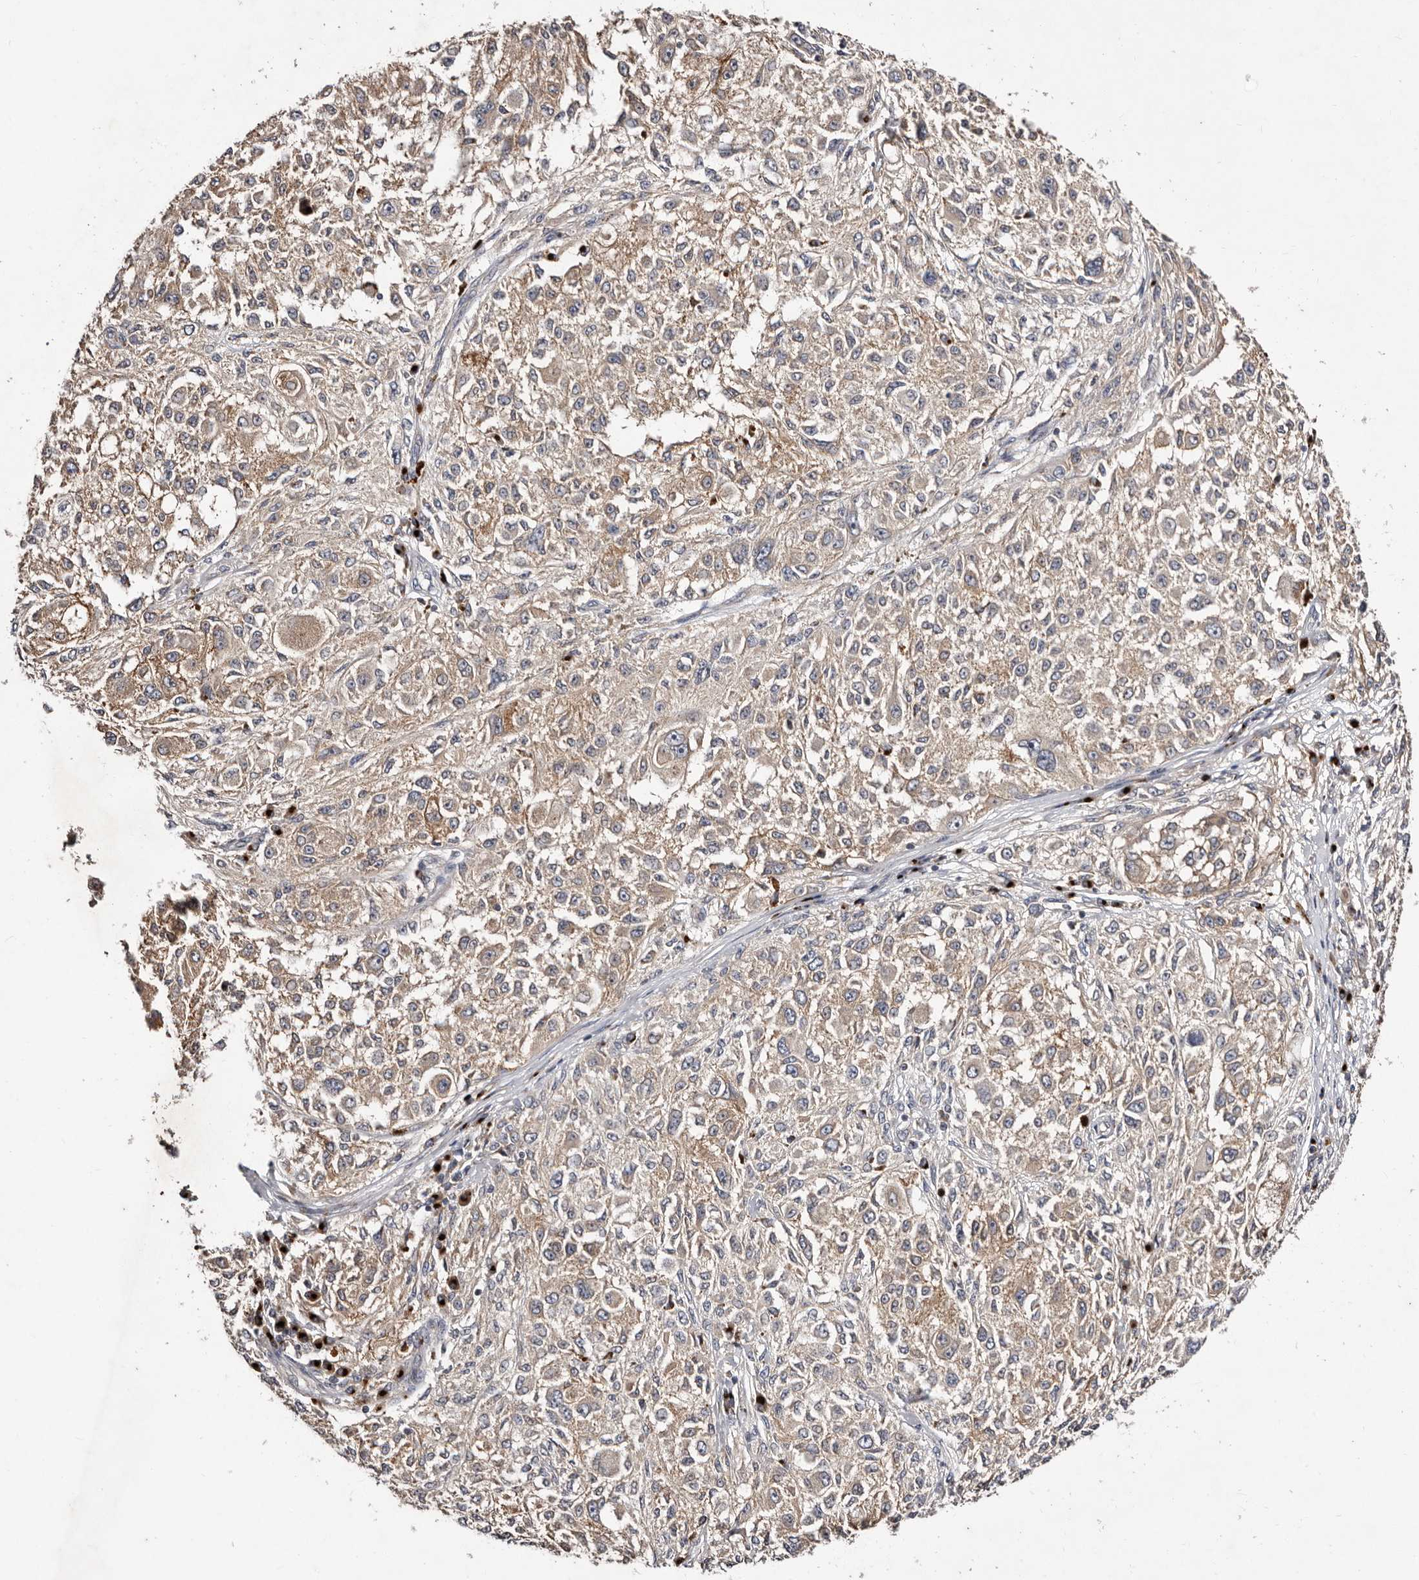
{"staining": {"intensity": "weak", "quantity": "25%-75%", "location": "cytoplasmic/membranous"}, "tissue": "melanoma", "cell_type": "Tumor cells", "image_type": "cancer", "snomed": [{"axis": "morphology", "description": "Necrosis, NOS"}, {"axis": "morphology", "description": "Malignant melanoma, NOS"}, {"axis": "topography", "description": "Skin"}], "caption": "DAB immunohistochemical staining of human melanoma shows weak cytoplasmic/membranous protein positivity in about 25%-75% of tumor cells. (IHC, brightfield microscopy, high magnification).", "gene": "DACT2", "patient": {"sex": "female", "age": 87}}